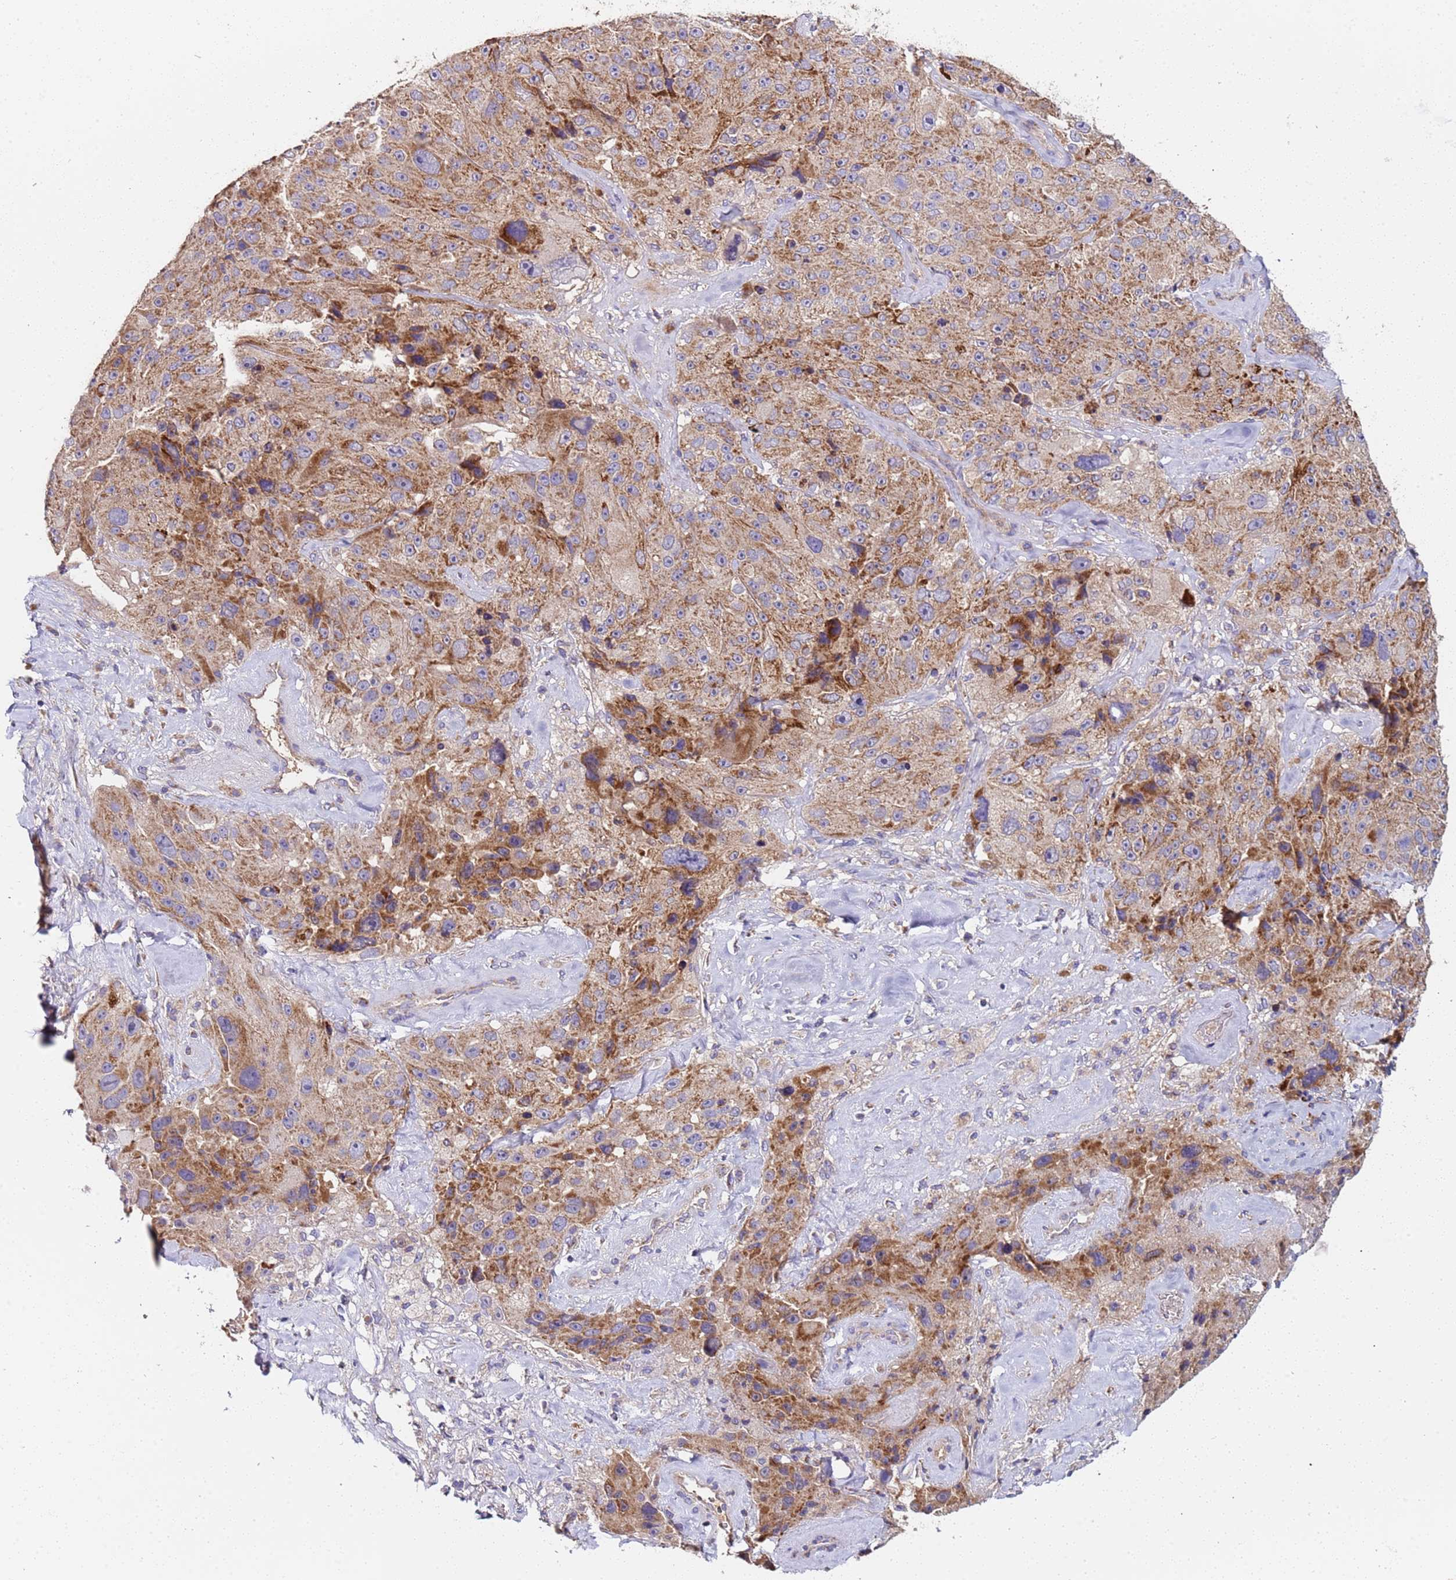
{"staining": {"intensity": "moderate", "quantity": ">75%", "location": "cytoplasmic/membranous"}, "tissue": "melanoma", "cell_type": "Tumor cells", "image_type": "cancer", "snomed": [{"axis": "morphology", "description": "Malignant melanoma, Metastatic site"}, {"axis": "topography", "description": "Lymph node"}], "caption": "Immunohistochemical staining of human malignant melanoma (metastatic site) shows medium levels of moderate cytoplasmic/membranous expression in about >75% of tumor cells.", "gene": "TMEM126A", "patient": {"sex": "male", "age": 62}}